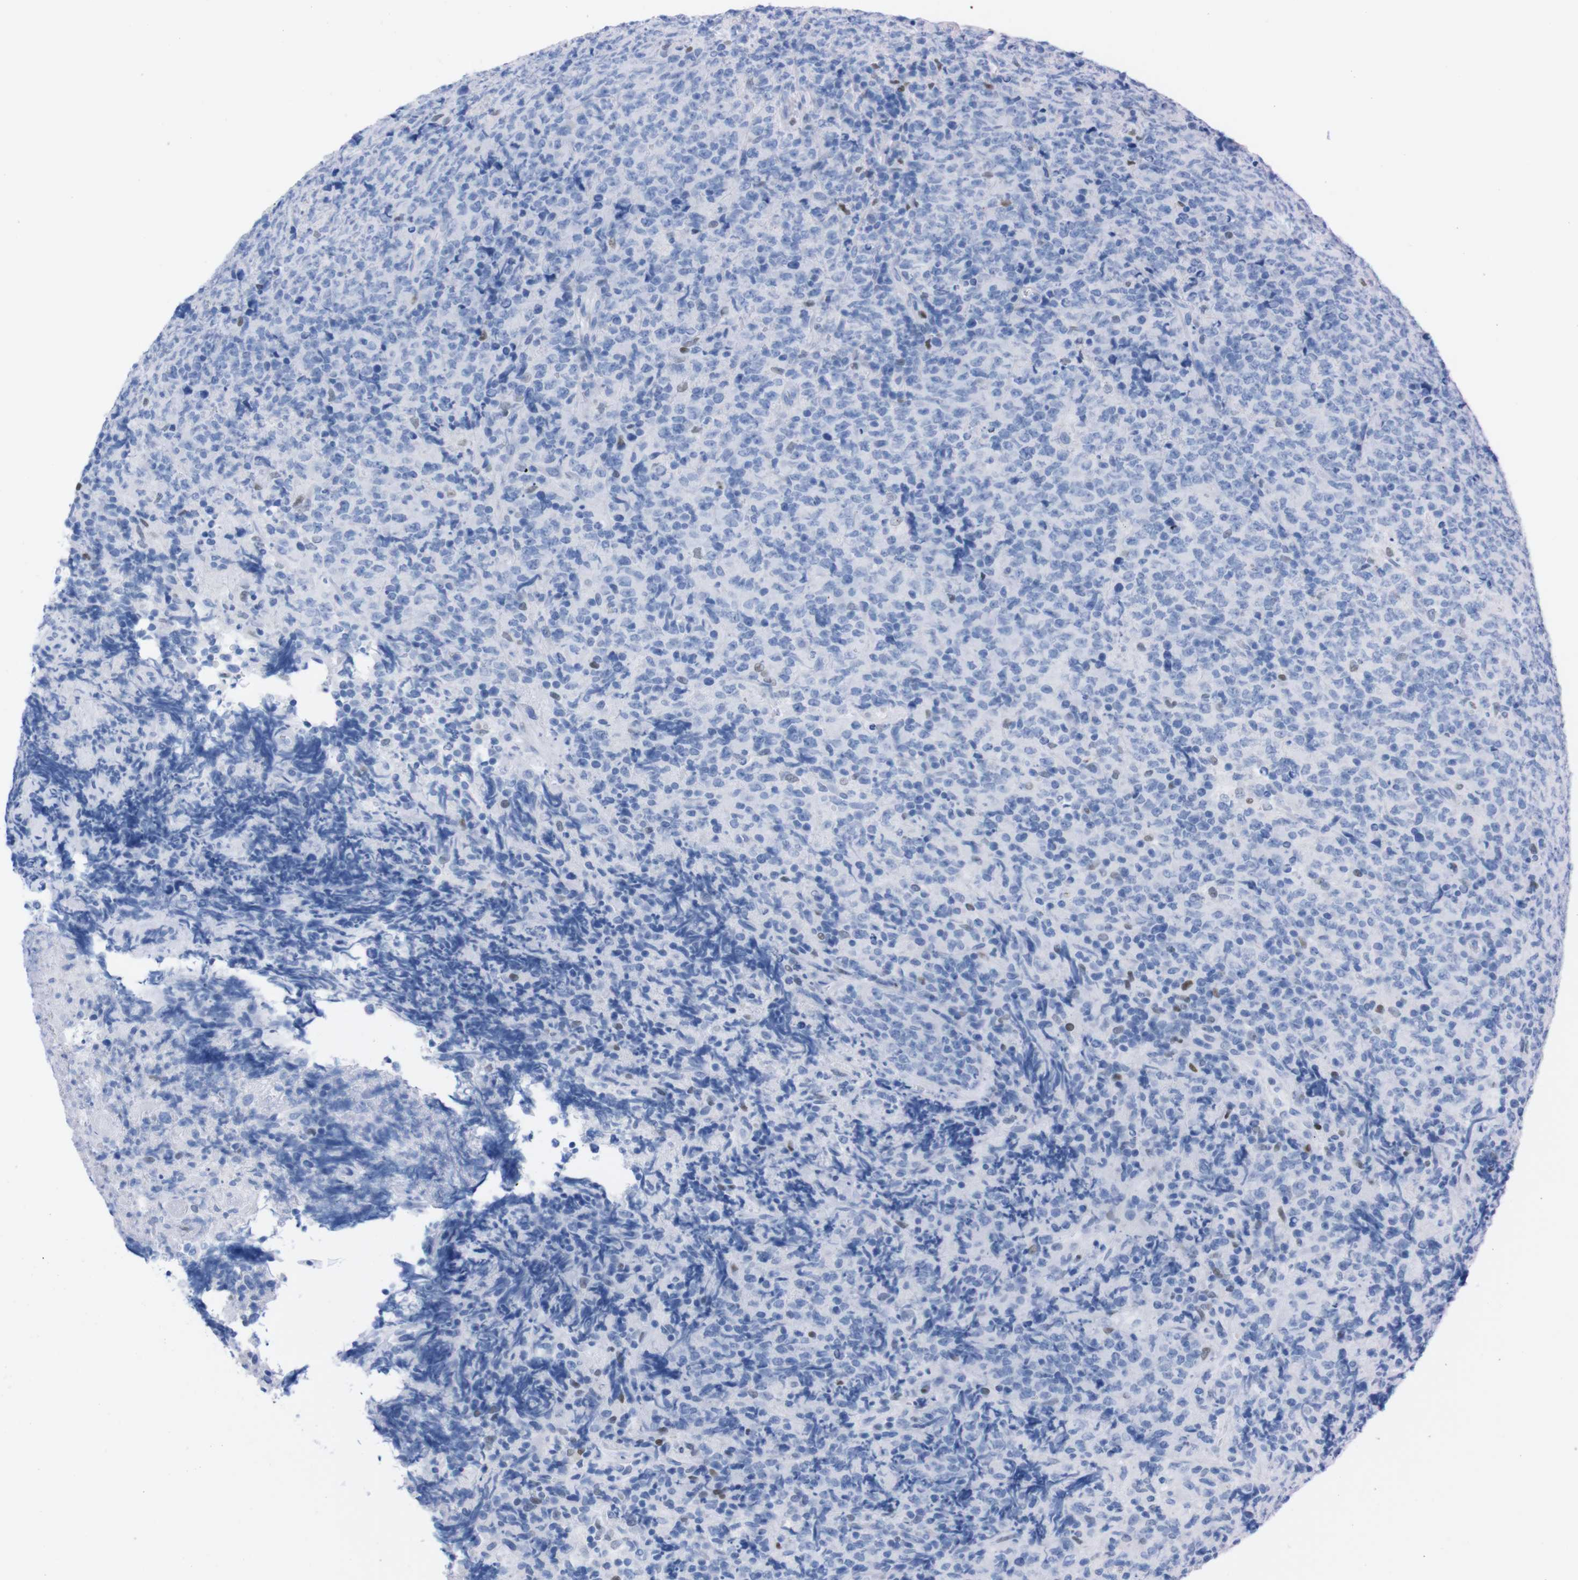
{"staining": {"intensity": "negative", "quantity": "none", "location": "none"}, "tissue": "lymphoma", "cell_type": "Tumor cells", "image_type": "cancer", "snomed": [{"axis": "morphology", "description": "Malignant lymphoma, non-Hodgkin's type, High grade"}, {"axis": "topography", "description": "Tonsil"}], "caption": "Human lymphoma stained for a protein using IHC shows no expression in tumor cells.", "gene": "P2RY12", "patient": {"sex": "female", "age": 36}}